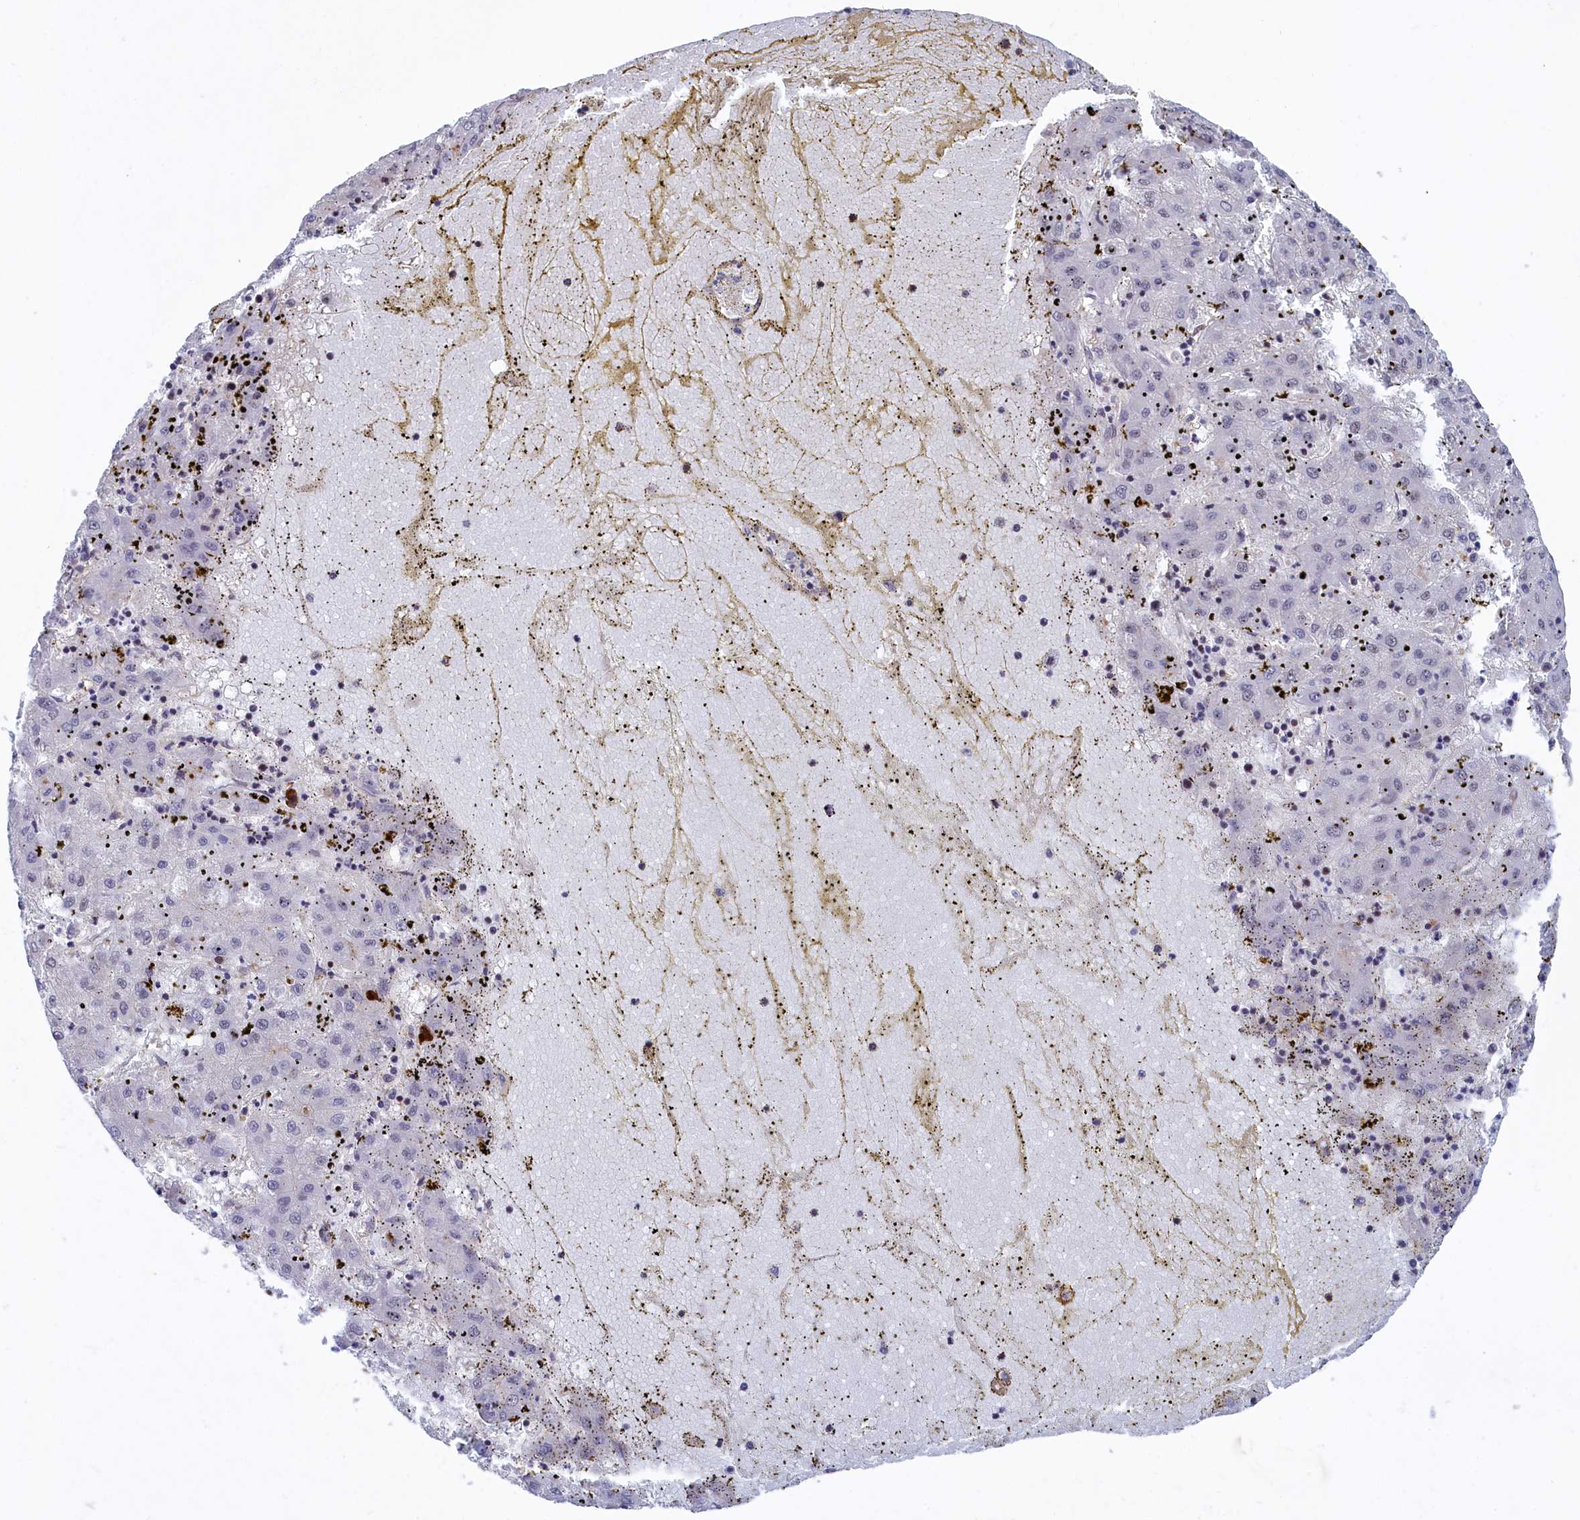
{"staining": {"intensity": "negative", "quantity": "none", "location": "none"}, "tissue": "liver cancer", "cell_type": "Tumor cells", "image_type": "cancer", "snomed": [{"axis": "morphology", "description": "Carcinoma, Hepatocellular, NOS"}, {"axis": "topography", "description": "Liver"}], "caption": "DAB (3,3'-diaminobenzidine) immunohistochemical staining of human hepatocellular carcinoma (liver) exhibits no significant positivity in tumor cells.", "gene": "TAB1", "patient": {"sex": "male", "age": 72}}